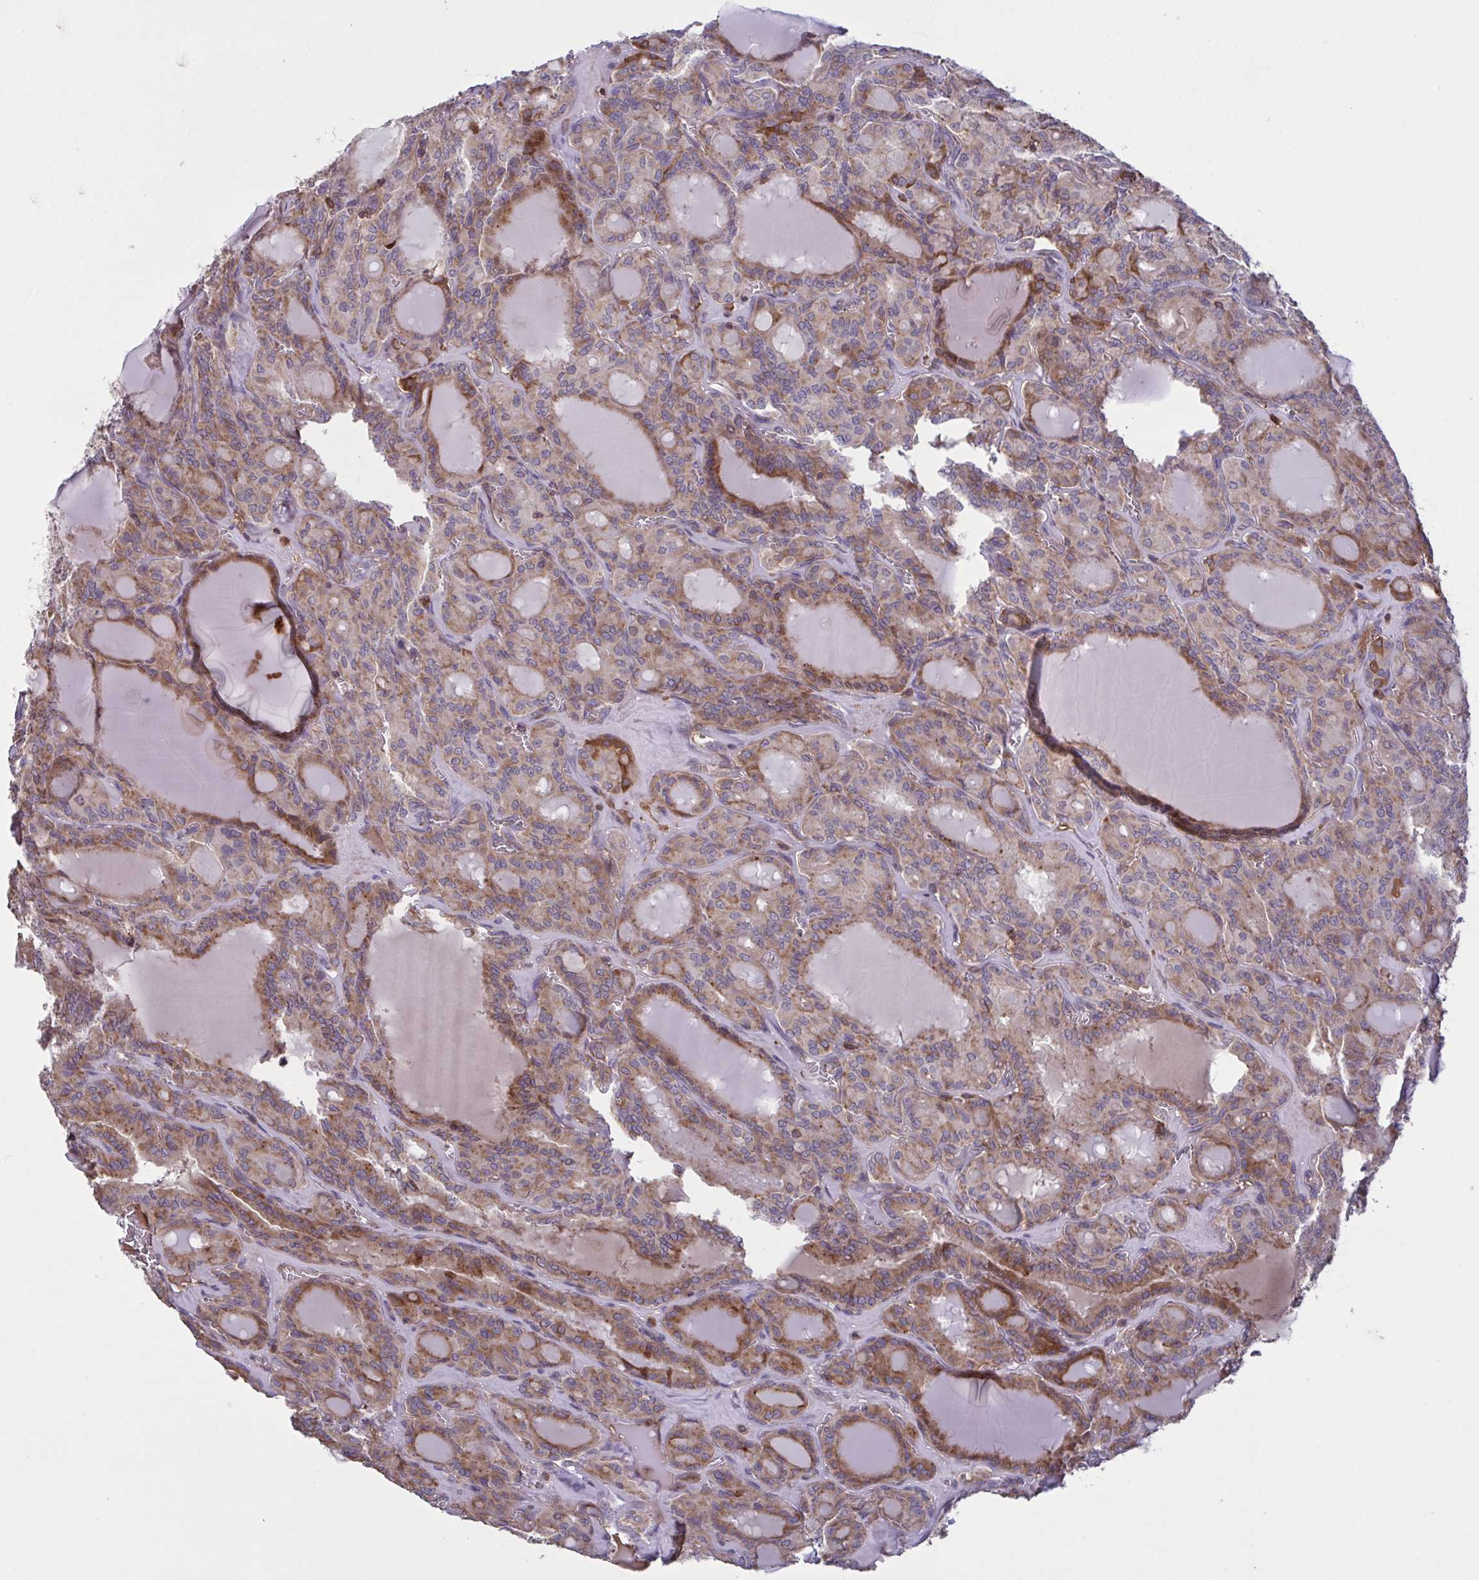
{"staining": {"intensity": "moderate", "quantity": "25%-75%", "location": "cytoplasmic/membranous"}, "tissue": "thyroid cancer", "cell_type": "Tumor cells", "image_type": "cancer", "snomed": [{"axis": "morphology", "description": "Papillary adenocarcinoma, NOS"}, {"axis": "topography", "description": "Thyroid gland"}], "caption": "Thyroid papillary adenocarcinoma stained for a protein reveals moderate cytoplasmic/membranous positivity in tumor cells. The protein is shown in brown color, while the nuclei are stained blue.", "gene": "IL1R1", "patient": {"sex": "male", "age": 87}}